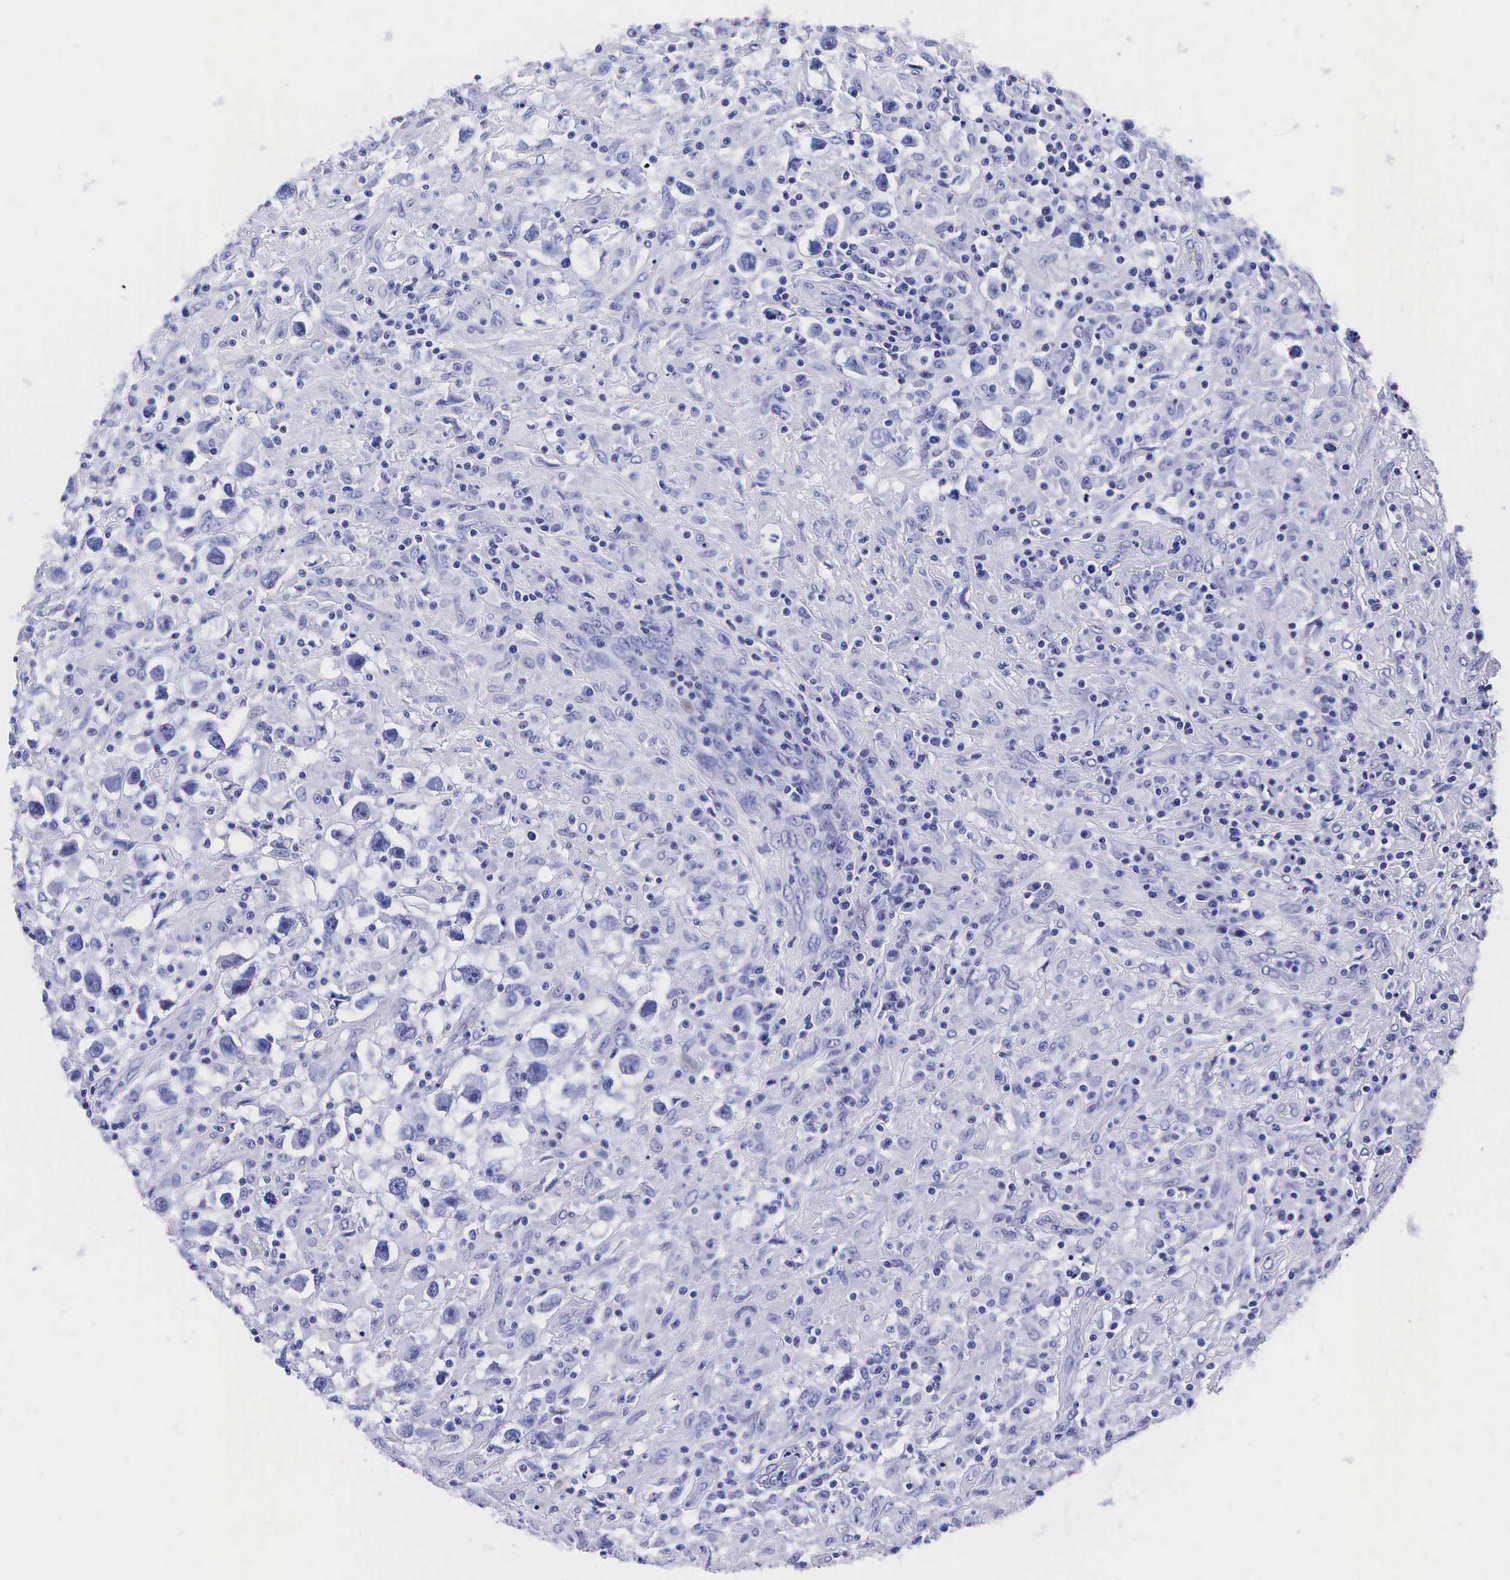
{"staining": {"intensity": "negative", "quantity": "none", "location": "none"}, "tissue": "testis cancer", "cell_type": "Tumor cells", "image_type": "cancer", "snomed": [{"axis": "morphology", "description": "Seminoma, NOS"}, {"axis": "topography", "description": "Testis"}], "caption": "Tumor cells are negative for protein expression in human testis seminoma.", "gene": "TG", "patient": {"sex": "male", "age": 34}}